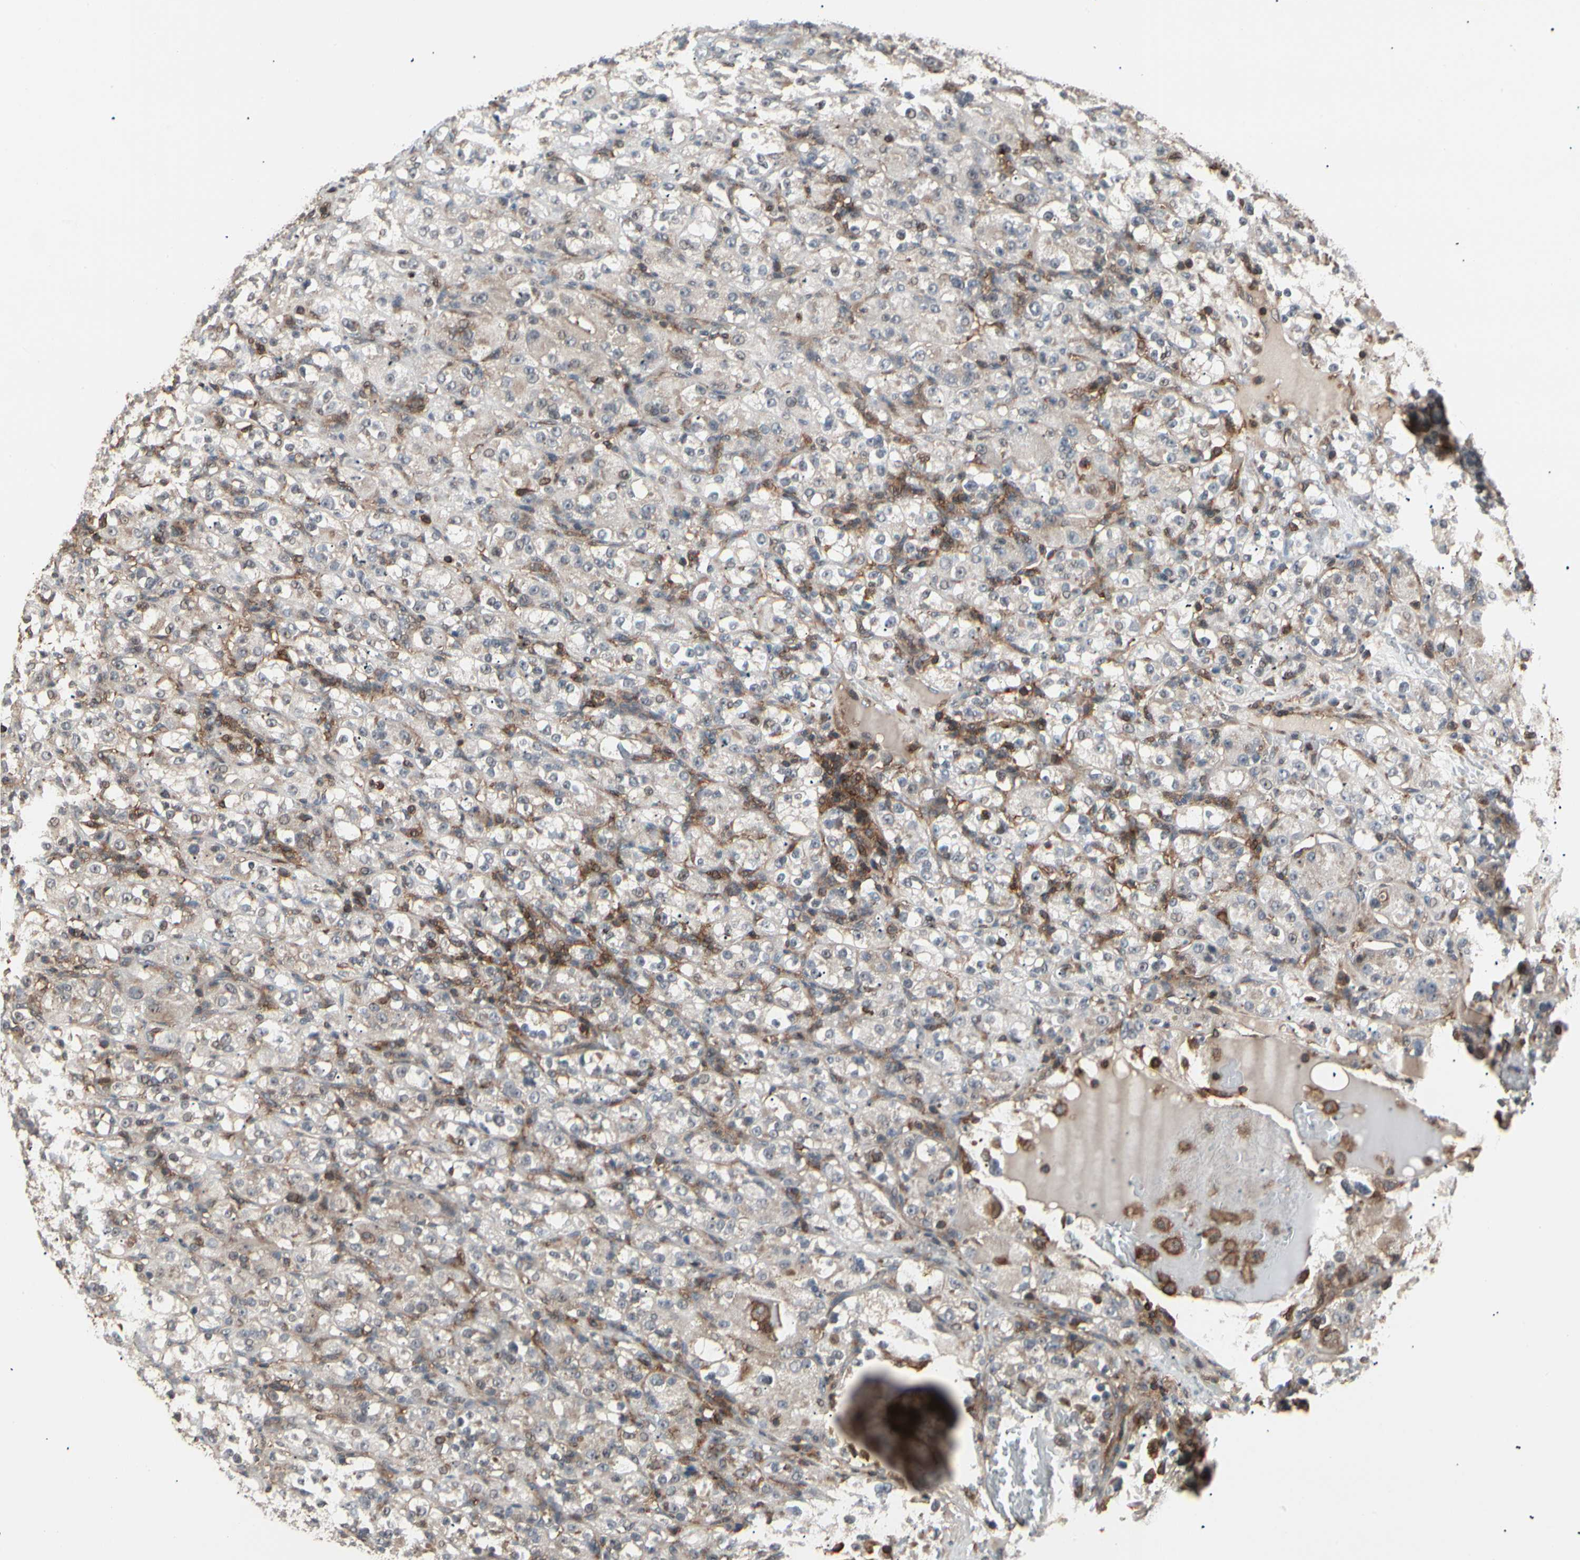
{"staining": {"intensity": "weak", "quantity": "25%-75%", "location": "cytoplasmic/membranous"}, "tissue": "renal cancer", "cell_type": "Tumor cells", "image_type": "cancer", "snomed": [{"axis": "morphology", "description": "Normal tissue, NOS"}, {"axis": "morphology", "description": "Adenocarcinoma, NOS"}, {"axis": "topography", "description": "Kidney"}], "caption": "Renal adenocarcinoma stained for a protein (brown) exhibits weak cytoplasmic/membranous positive staining in about 25%-75% of tumor cells.", "gene": "MAPK13", "patient": {"sex": "male", "age": 61}}